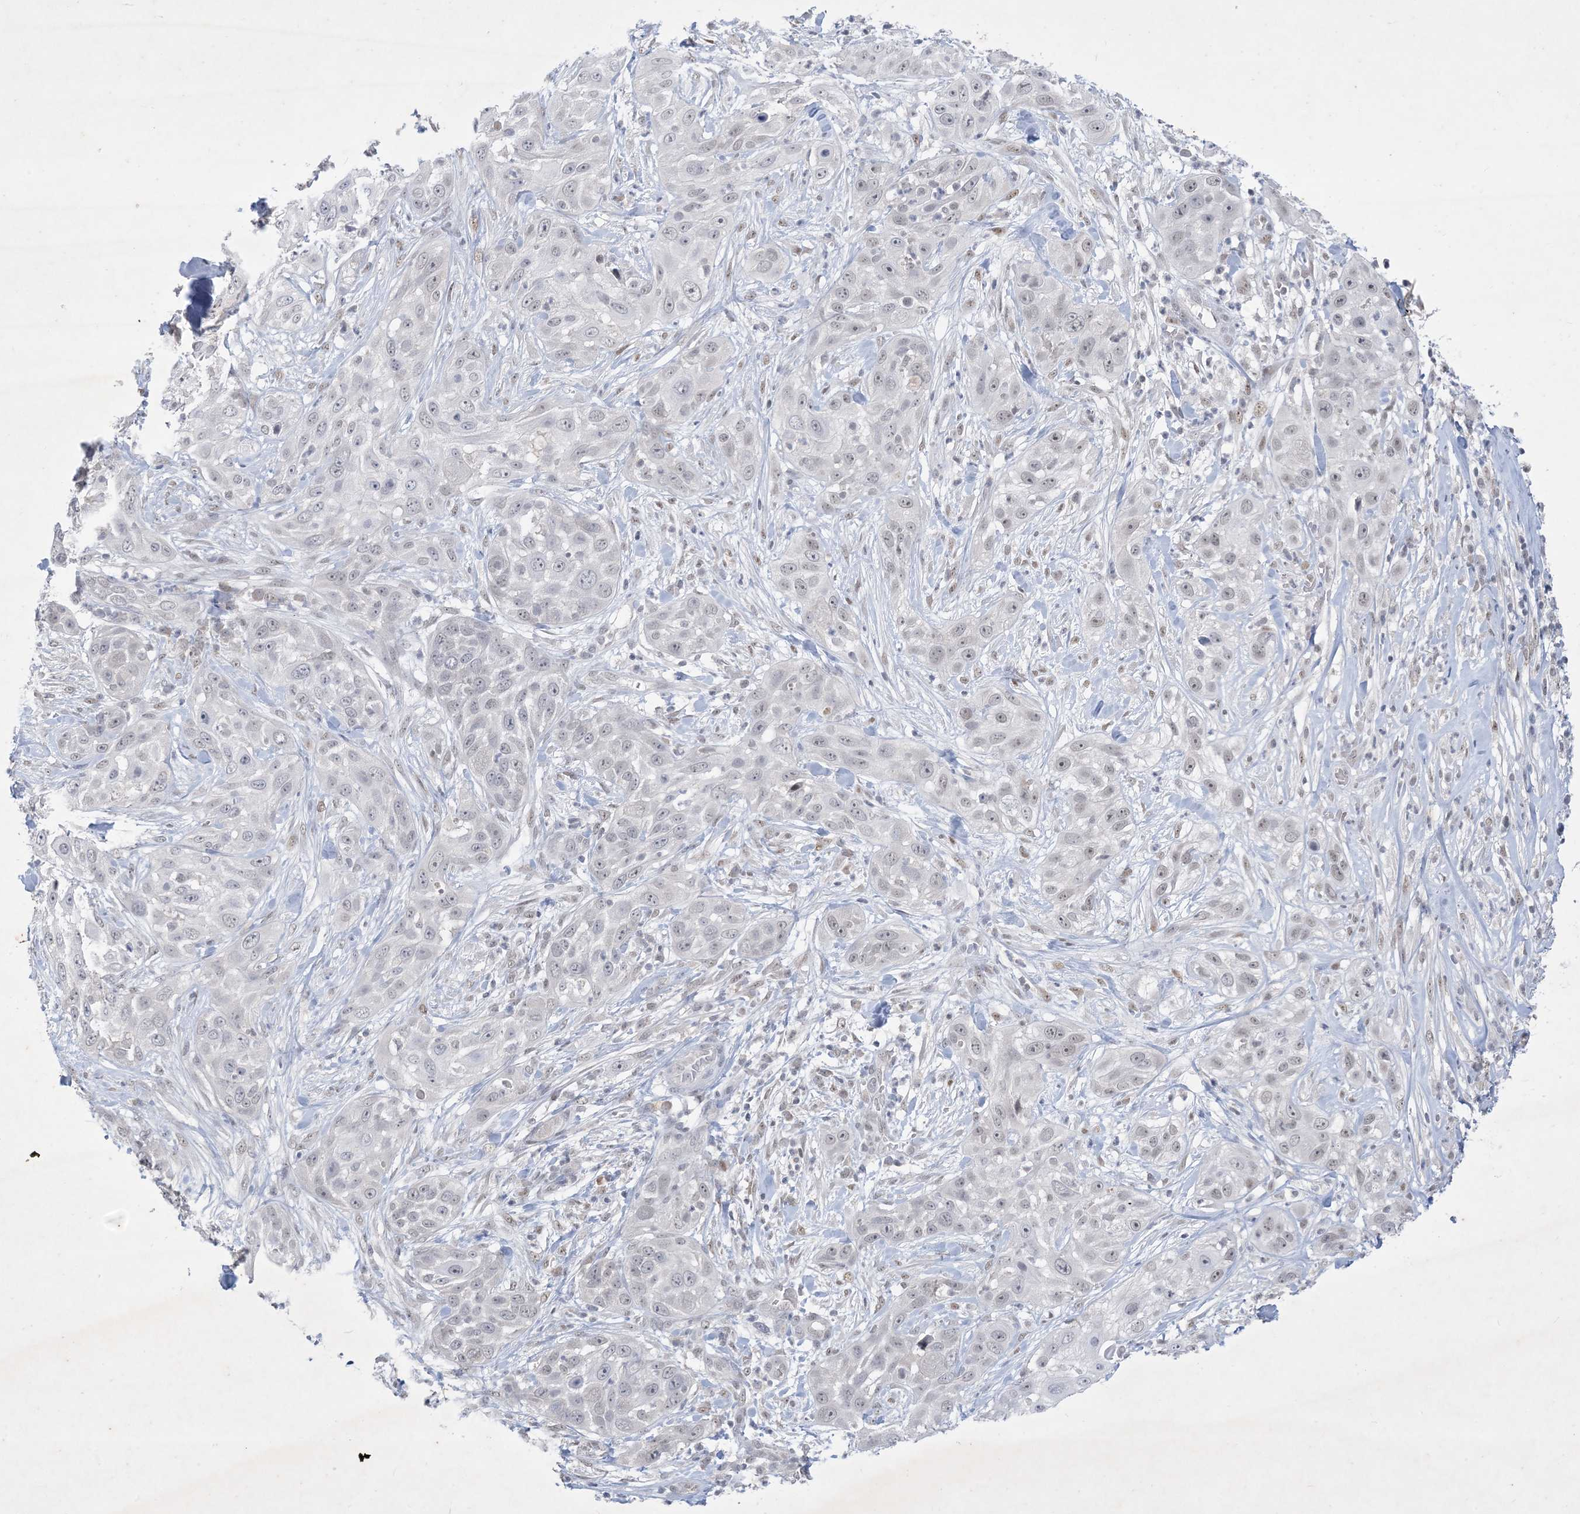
{"staining": {"intensity": "weak", "quantity": "<25%", "location": "nuclear"}, "tissue": "skin cancer", "cell_type": "Tumor cells", "image_type": "cancer", "snomed": [{"axis": "morphology", "description": "Squamous cell carcinoma, NOS"}, {"axis": "topography", "description": "Skin"}], "caption": "DAB (3,3'-diaminobenzidine) immunohistochemical staining of human squamous cell carcinoma (skin) reveals no significant staining in tumor cells.", "gene": "ZNF674", "patient": {"sex": "female", "age": 44}}